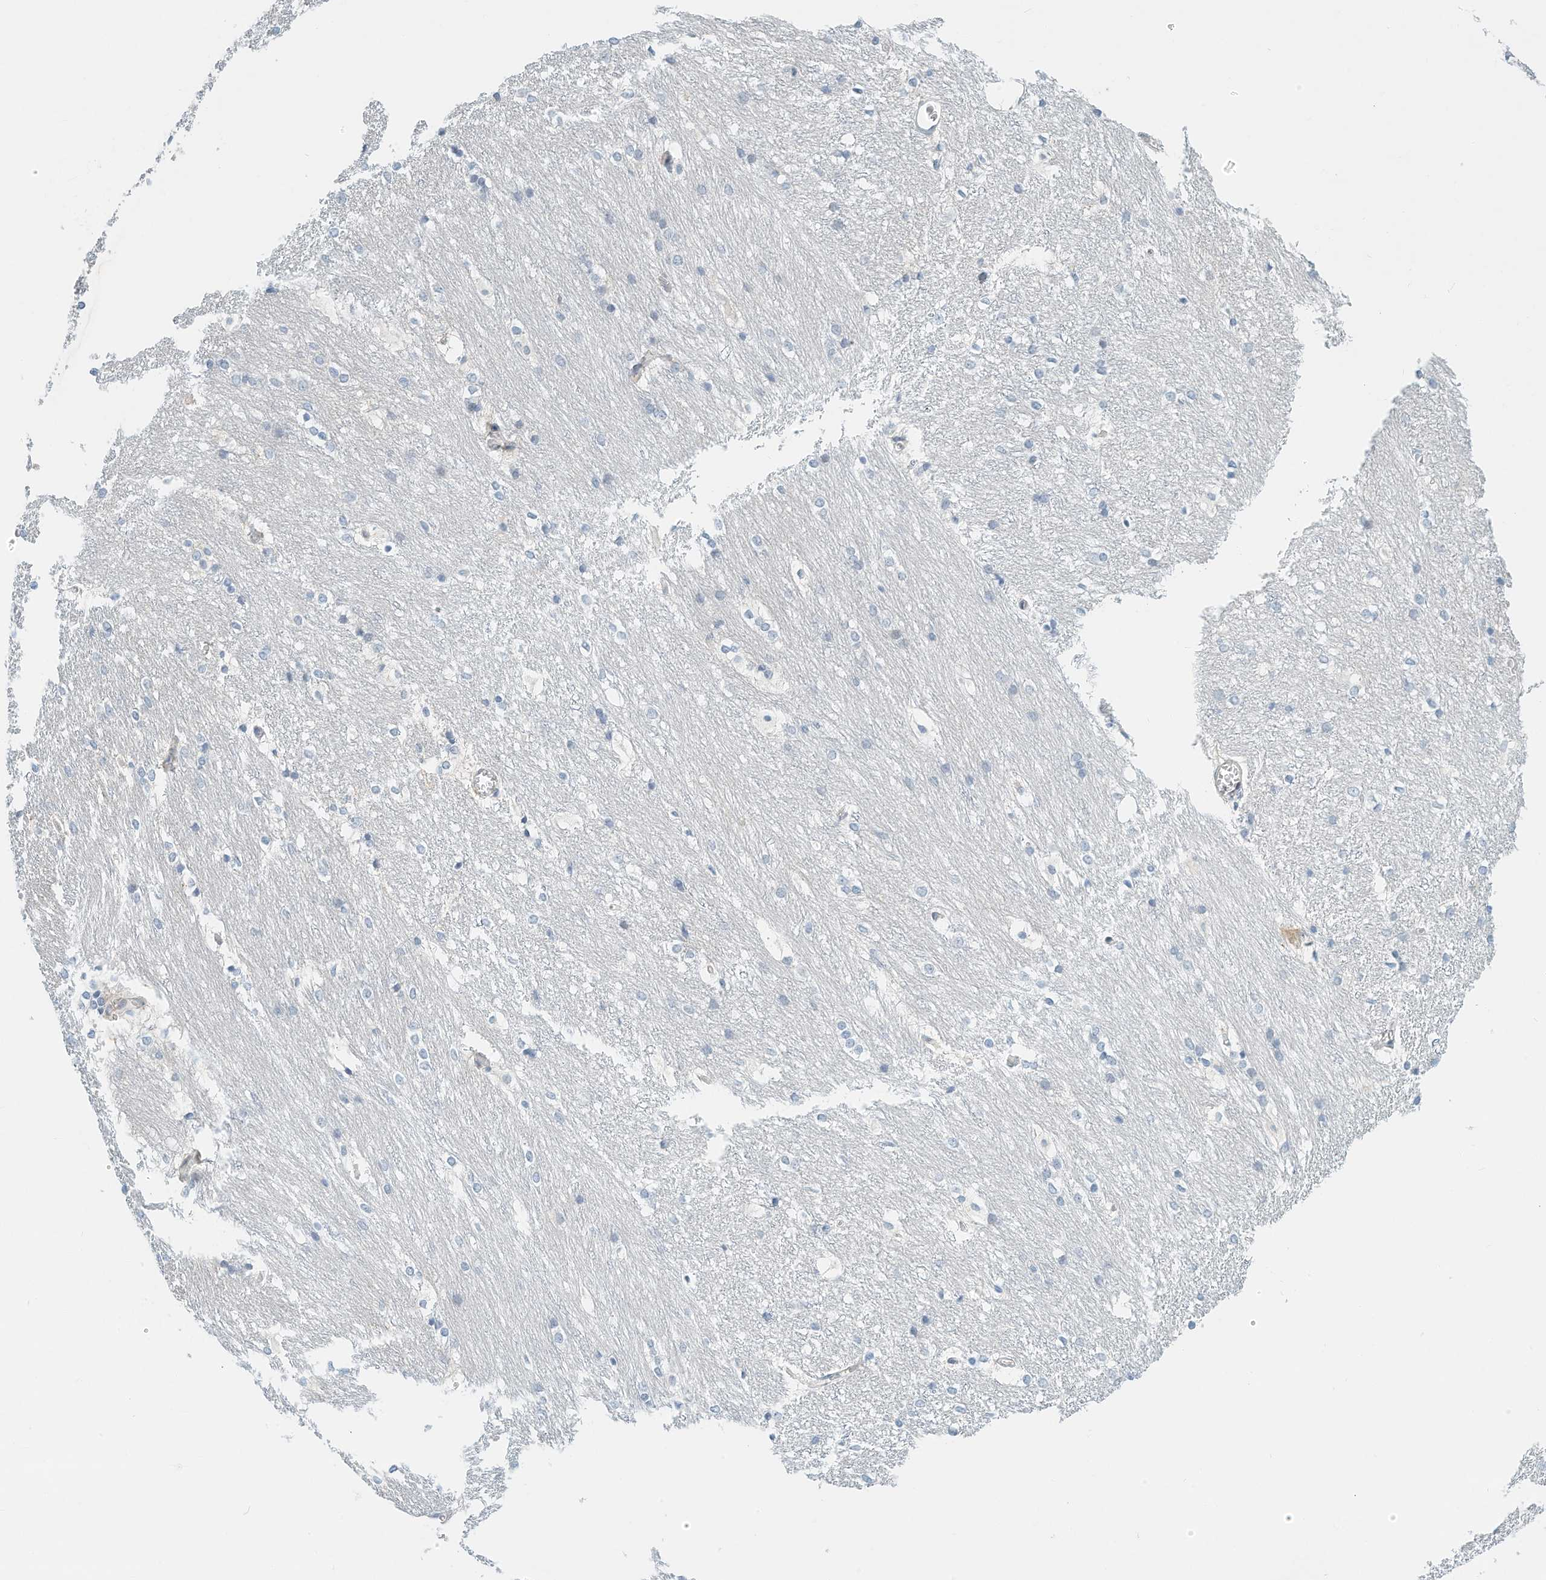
{"staining": {"intensity": "negative", "quantity": "none", "location": "none"}, "tissue": "caudate", "cell_type": "Glial cells", "image_type": "normal", "snomed": [{"axis": "morphology", "description": "Normal tissue, NOS"}, {"axis": "topography", "description": "Lateral ventricle wall"}], "caption": "This is an IHC photomicrograph of benign caudate. There is no staining in glial cells.", "gene": "ARHGAP28", "patient": {"sex": "female", "age": 19}}